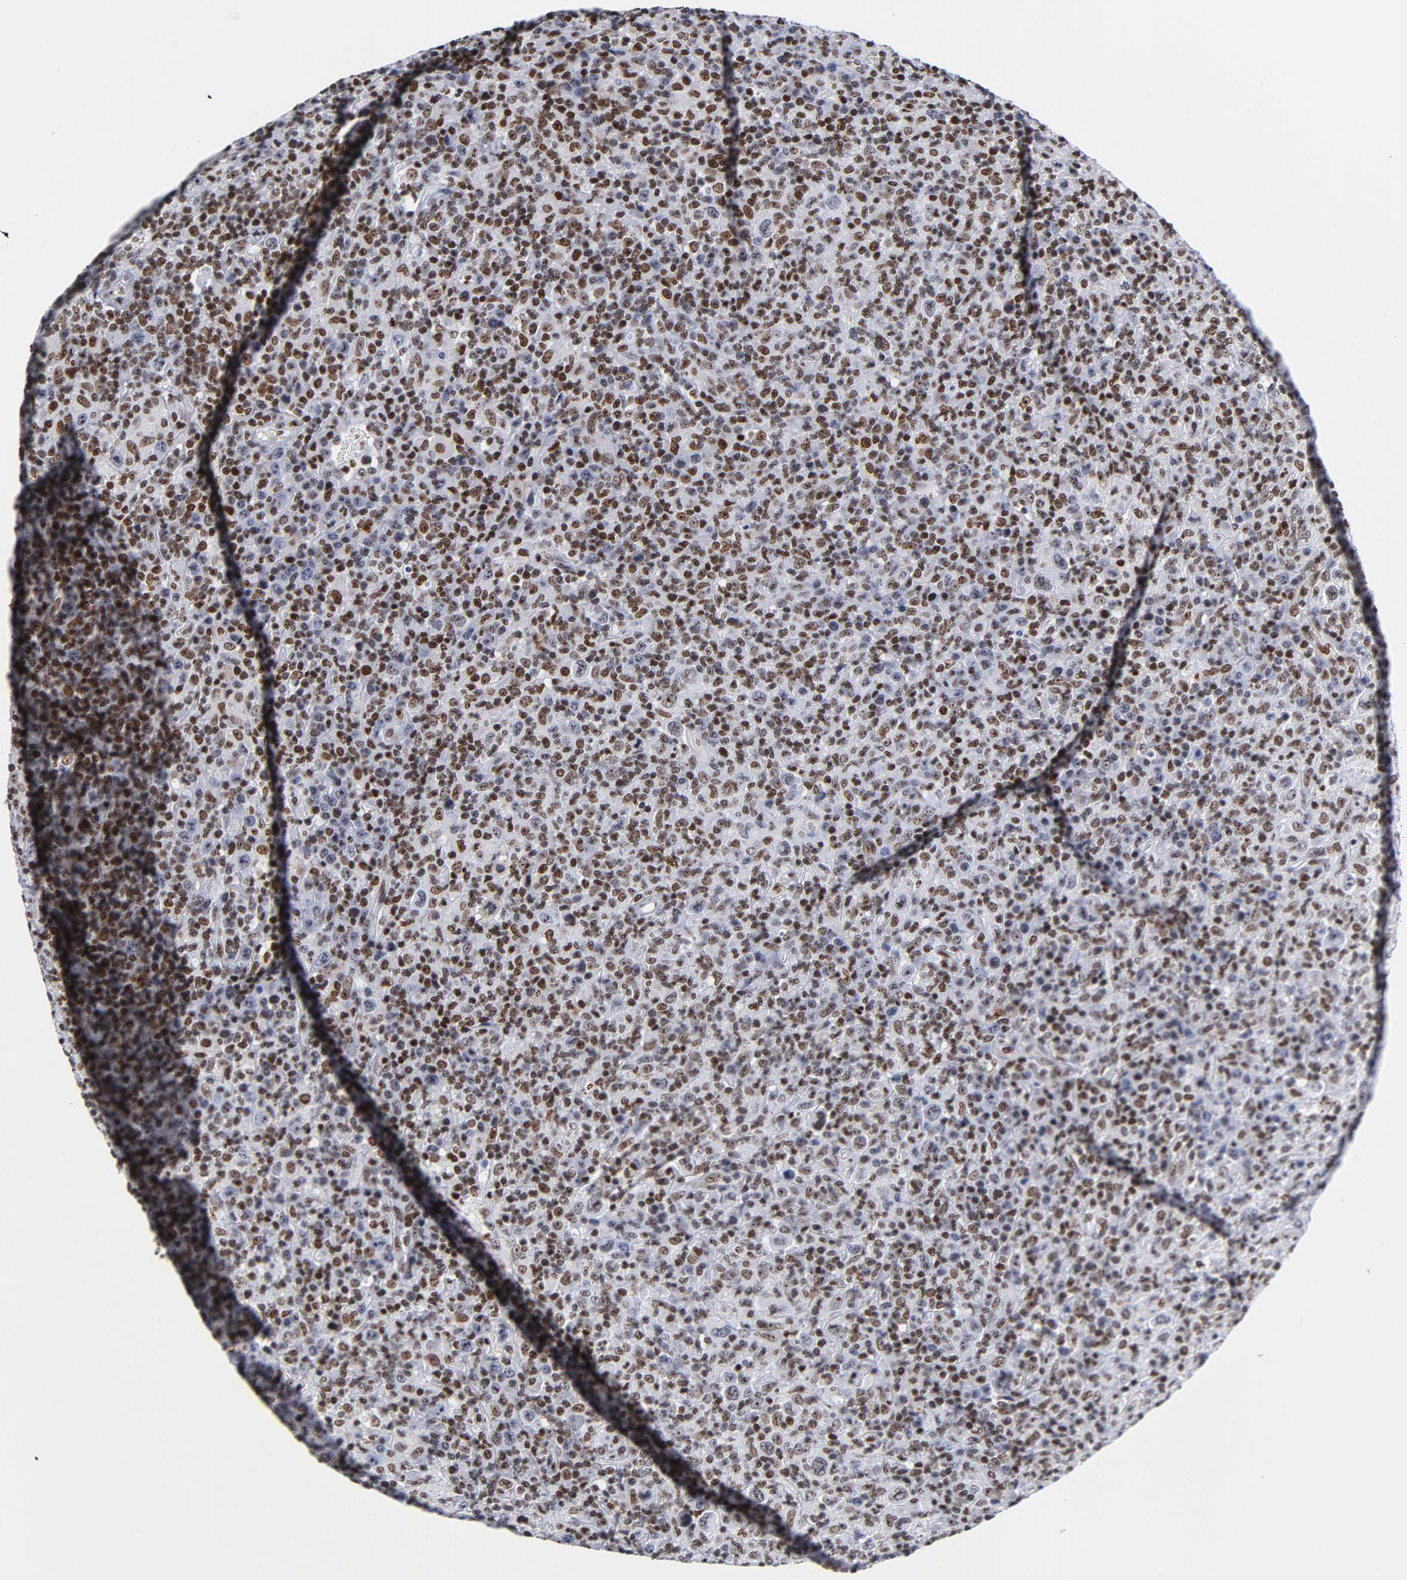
{"staining": {"intensity": "moderate", "quantity": ">75%", "location": "nuclear"}, "tissue": "lymphoma", "cell_type": "Tumor cells", "image_type": "cancer", "snomed": [{"axis": "morphology", "description": "Hodgkin's disease, NOS"}, {"axis": "topography", "description": "Lymph node"}], "caption": "Lymphoma was stained to show a protein in brown. There is medium levels of moderate nuclear staining in about >75% of tumor cells. The staining is performed using DAB brown chromogen to label protein expression. The nuclei are counter-stained blue using hematoxylin.", "gene": "TOP2B", "patient": {"sex": "male", "age": 65}}